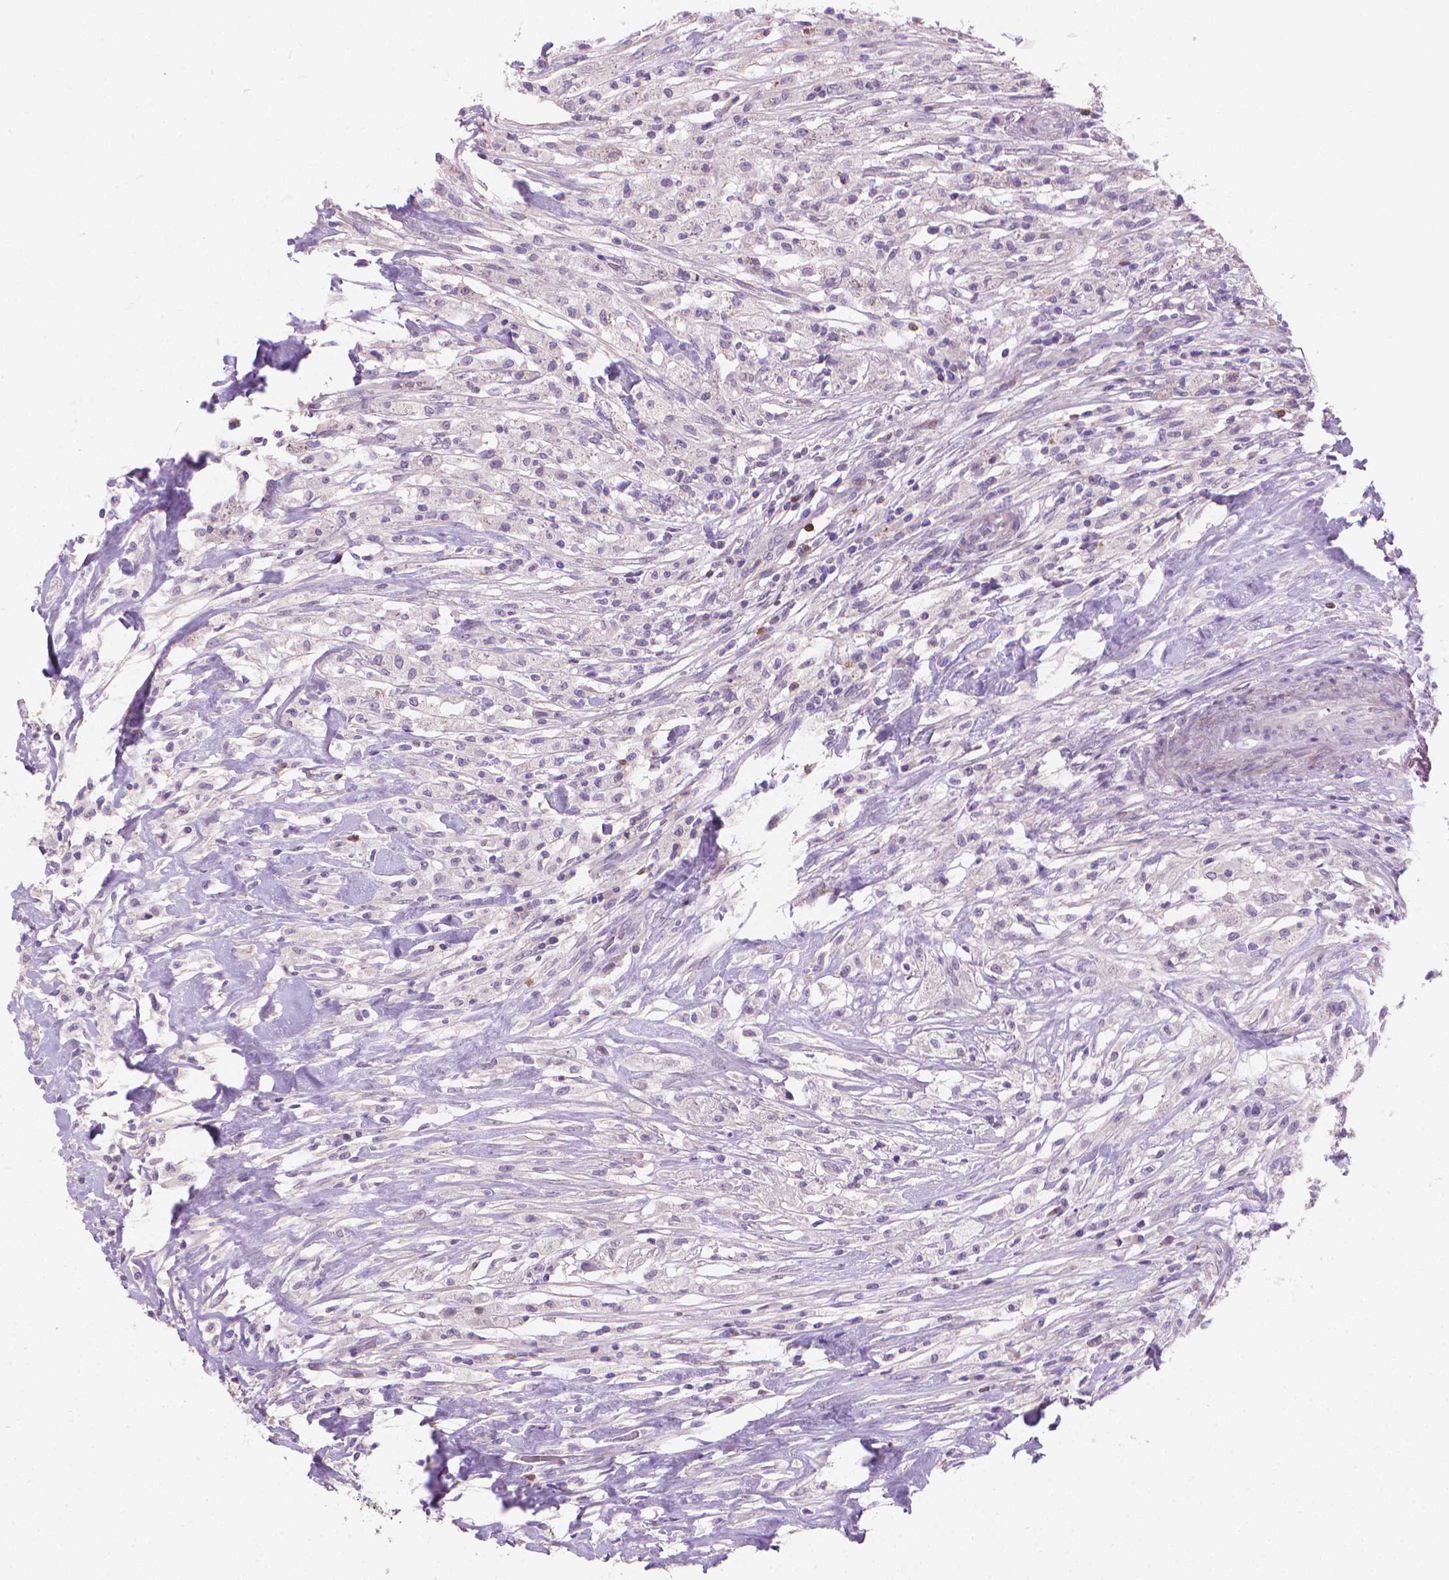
{"staining": {"intensity": "negative", "quantity": "none", "location": "none"}, "tissue": "testis cancer", "cell_type": "Tumor cells", "image_type": "cancer", "snomed": [{"axis": "morphology", "description": "Necrosis, NOS"}, {"axis": "morphology", "description": "Carcinoma, Embryonal, NOS"}, {"axis": "topography", "description": "Testis"}], "caption": "Testis cancer (embryonal carcinoma) was stained to show a protein in brown. There is no significant staining in tumor cells.", "gene": "GSDMA", "patient": {"sex": "male", "age": 19}}